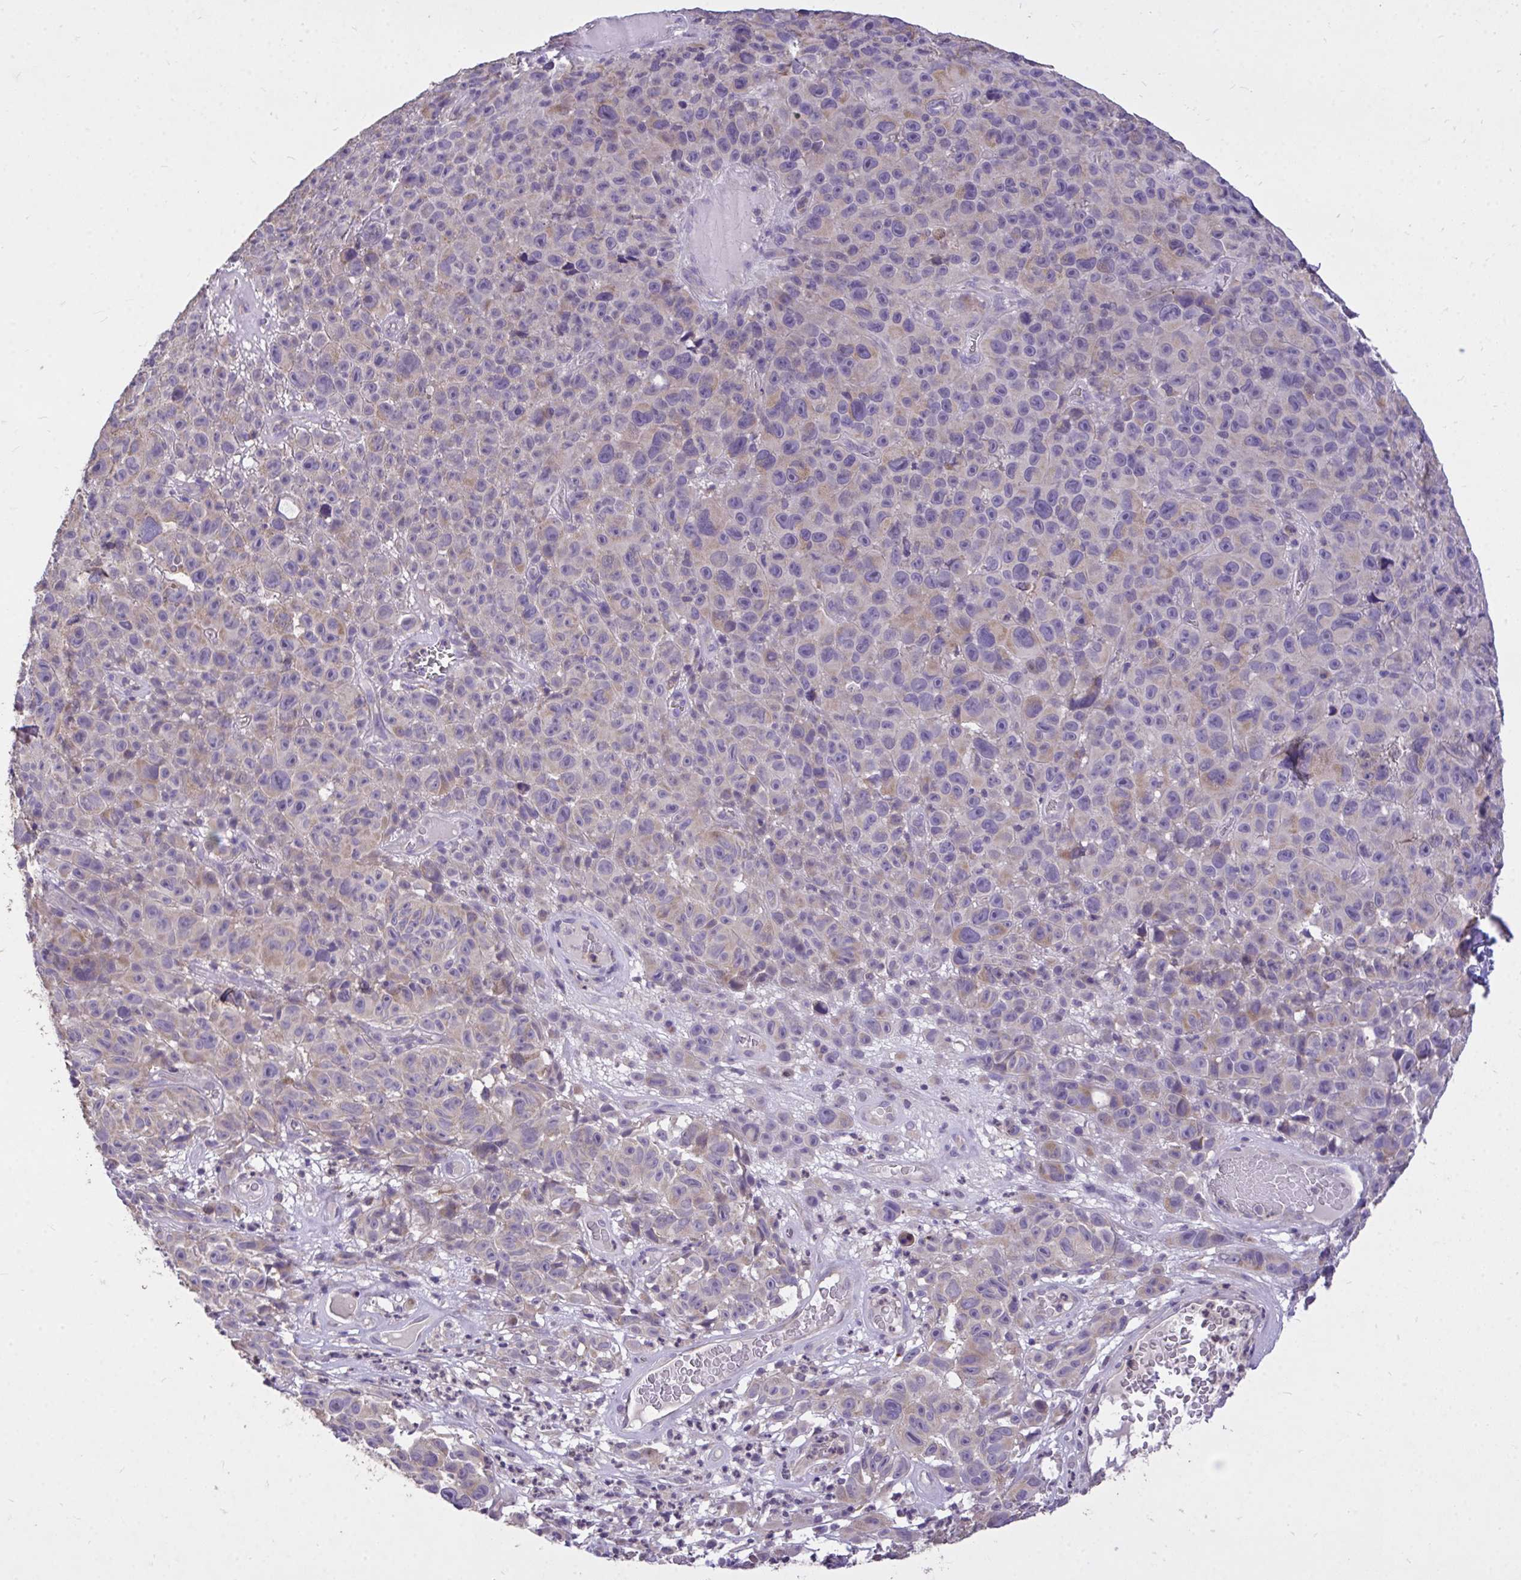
{"staining": {"intensity": "moderate", "quantity": "25%-75%", "location": "cytoplasmic/membranous"}, "tissue": "melanoma", "cell_type": "Tumor cells", "image_type": "cancer", "snomed": [{"axis": "morphology", "description": "Malignant melanoma, NOS"}, {"axis": "topography", "description": "Skin"}], "caption": "Malignant melanoma was stained to show a protein in brown. There is medium levels of moderate cytoplasmic/membranous positivity in approximately 25%-75% of tumor cells. The staining was performed using DAB (3,3'-diaminobenzidine) to visualize the protein expression in brown, while the nuclei were stained in blue with hematoxylin (Magnification: 20x).", "gene": "MPC2", "patient": {"sex": "female", "age": 82}}